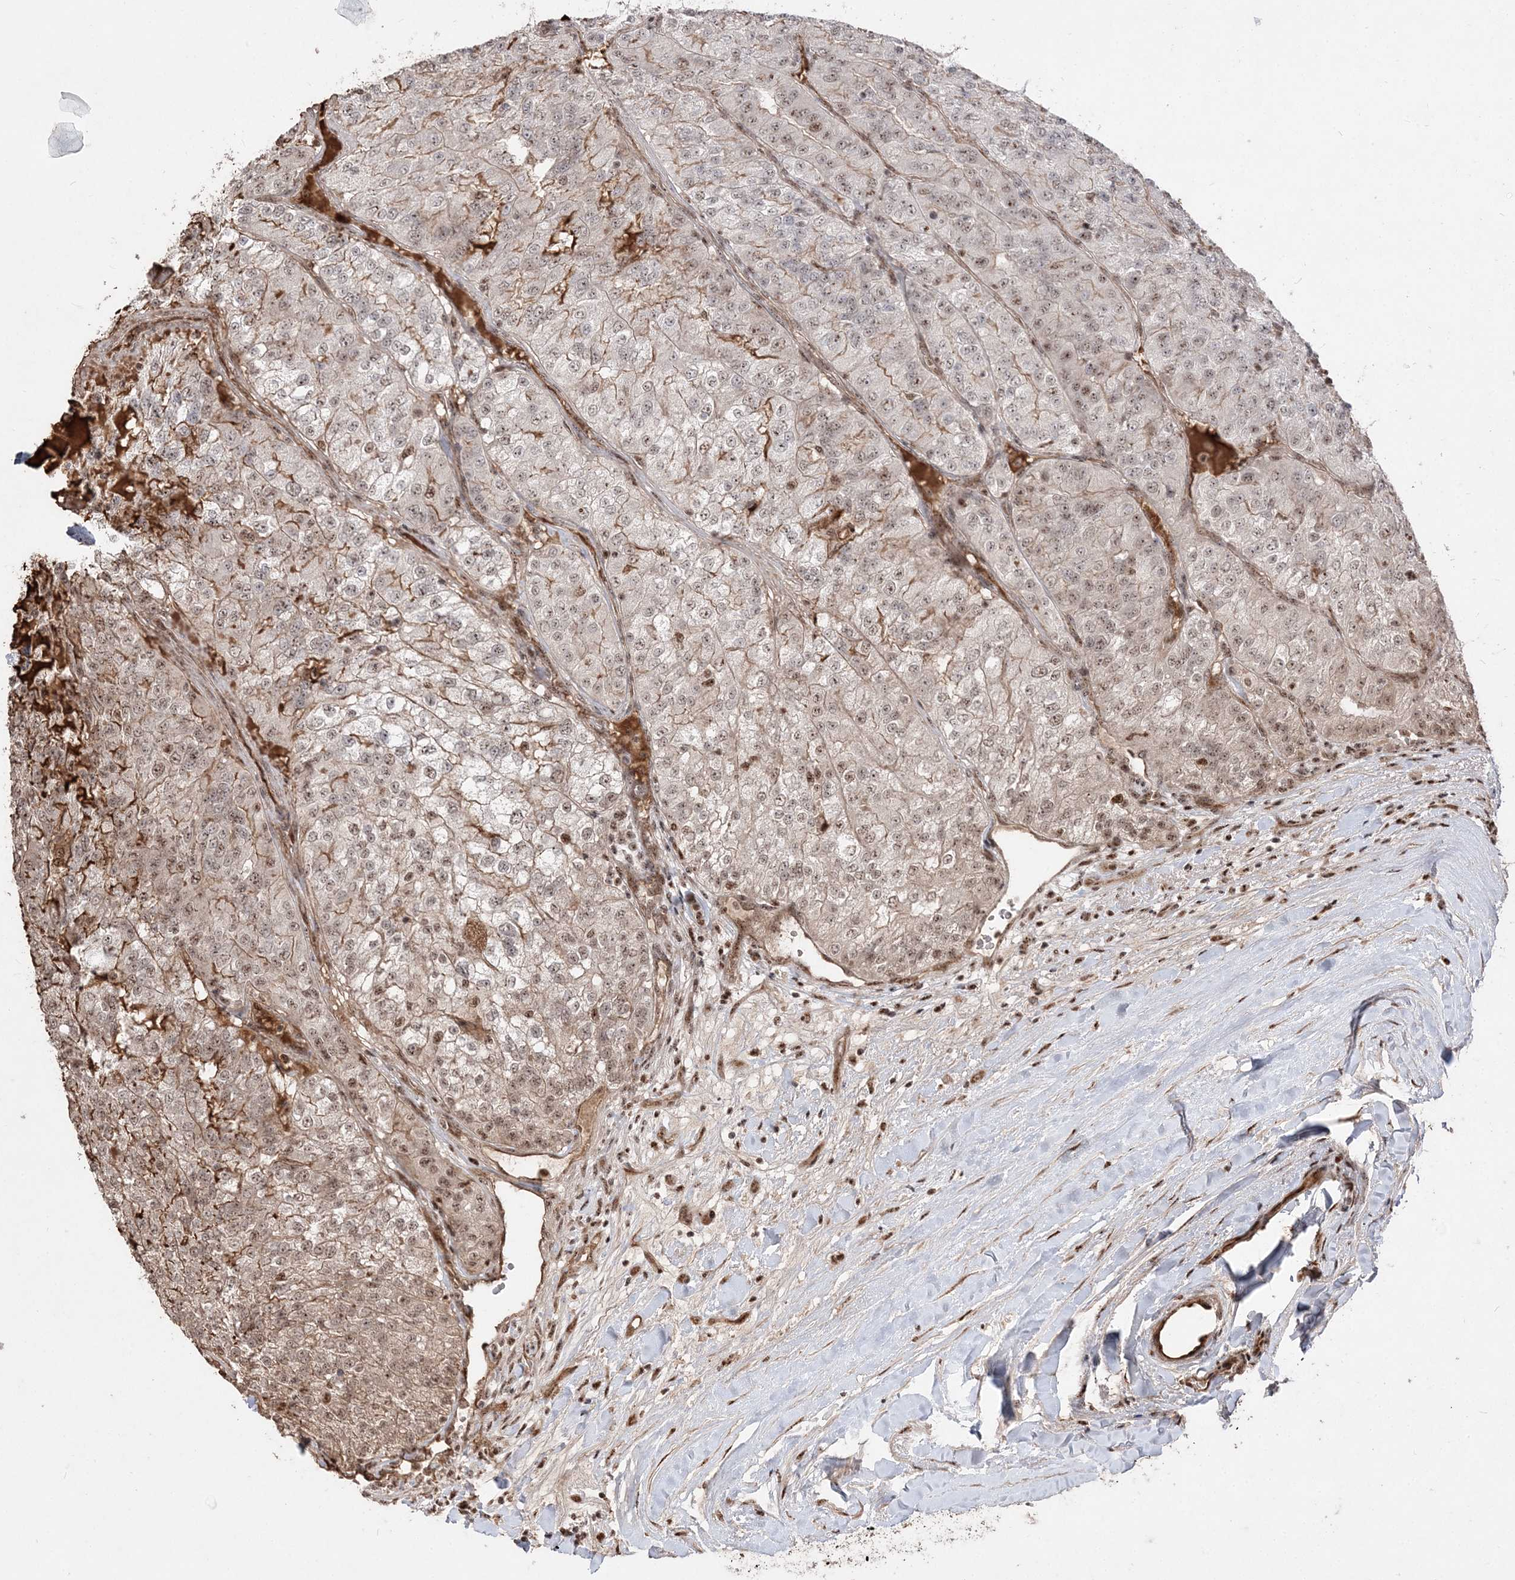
{"staining": {"intensity": "moderate", "quantity": ">75%", "location": "nuclear"}, "tissue": "renal cancer", "cell_type": "Tumor cells", "image_type": "cancer", "snomed": [{"axis": "morphology", "description": "Adenocarcinoma, NOS"}, {"axis": "topography", "description": "Kidney"}], "caption": "Human adenocarcinoma (renal) stained with a protein marker reveals moderate staining in tumor cells.", "gene": "RBM17", "patient": {"sex": "female", "age": 63}}